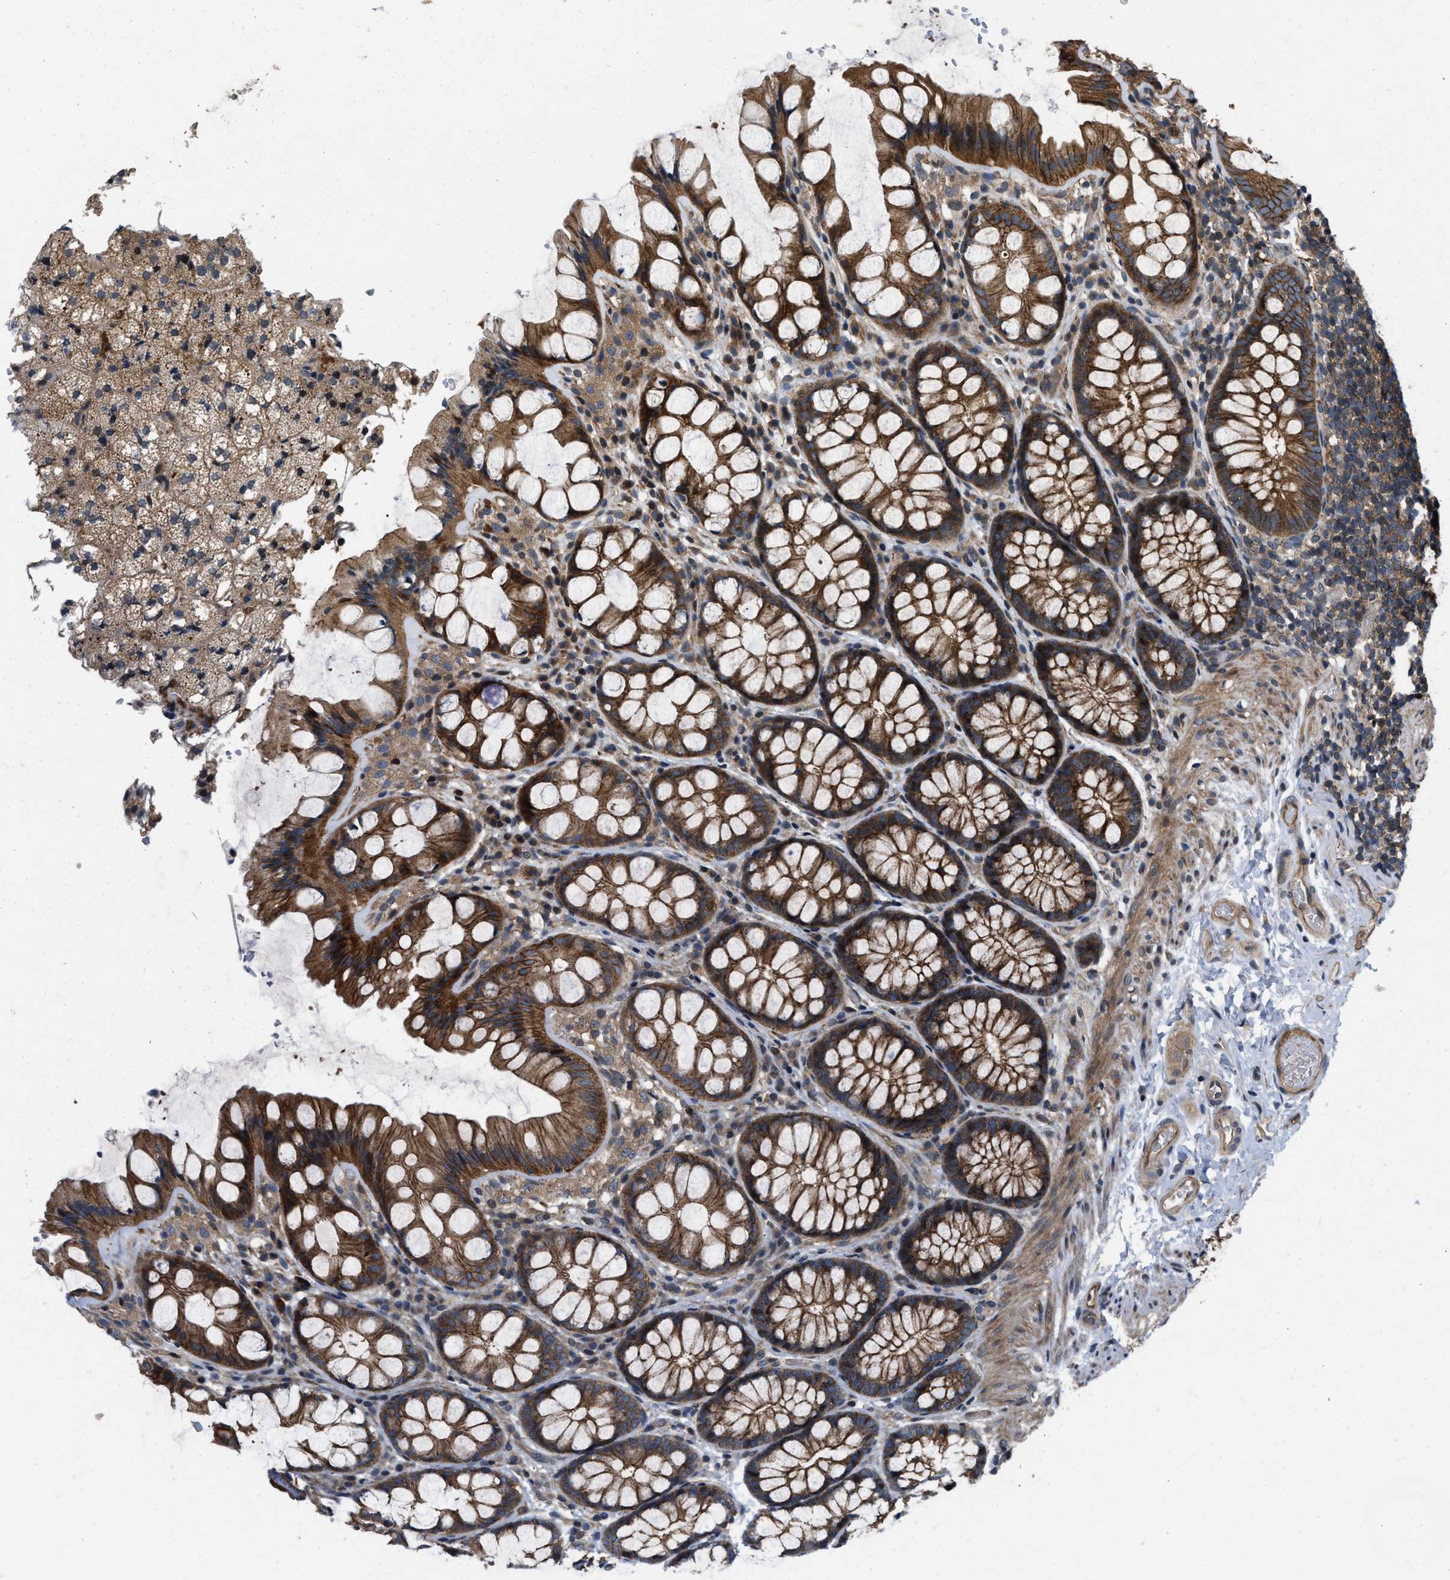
{"staining": {"intensity": "moderate", "quantity": ">75%", "location": "cytoplasmic/membranous,nuclear"}, "tissue": "colon", "cell_type": "Endothelial cells", "image_type": "normal", "snomed": [{"axis": "morphology", "description": "Normal tissue, NOS"}, {"axis": "topography", "description": "Colon"}], "caption": "Brown immunohistochemical staining in normal colon displays moderate cytoplasmic/membranous,nuclear staining in approximately >75% of endothelial cells.", "gene": "PRDM14", "patient": {"sex": "male", "age": 47}}